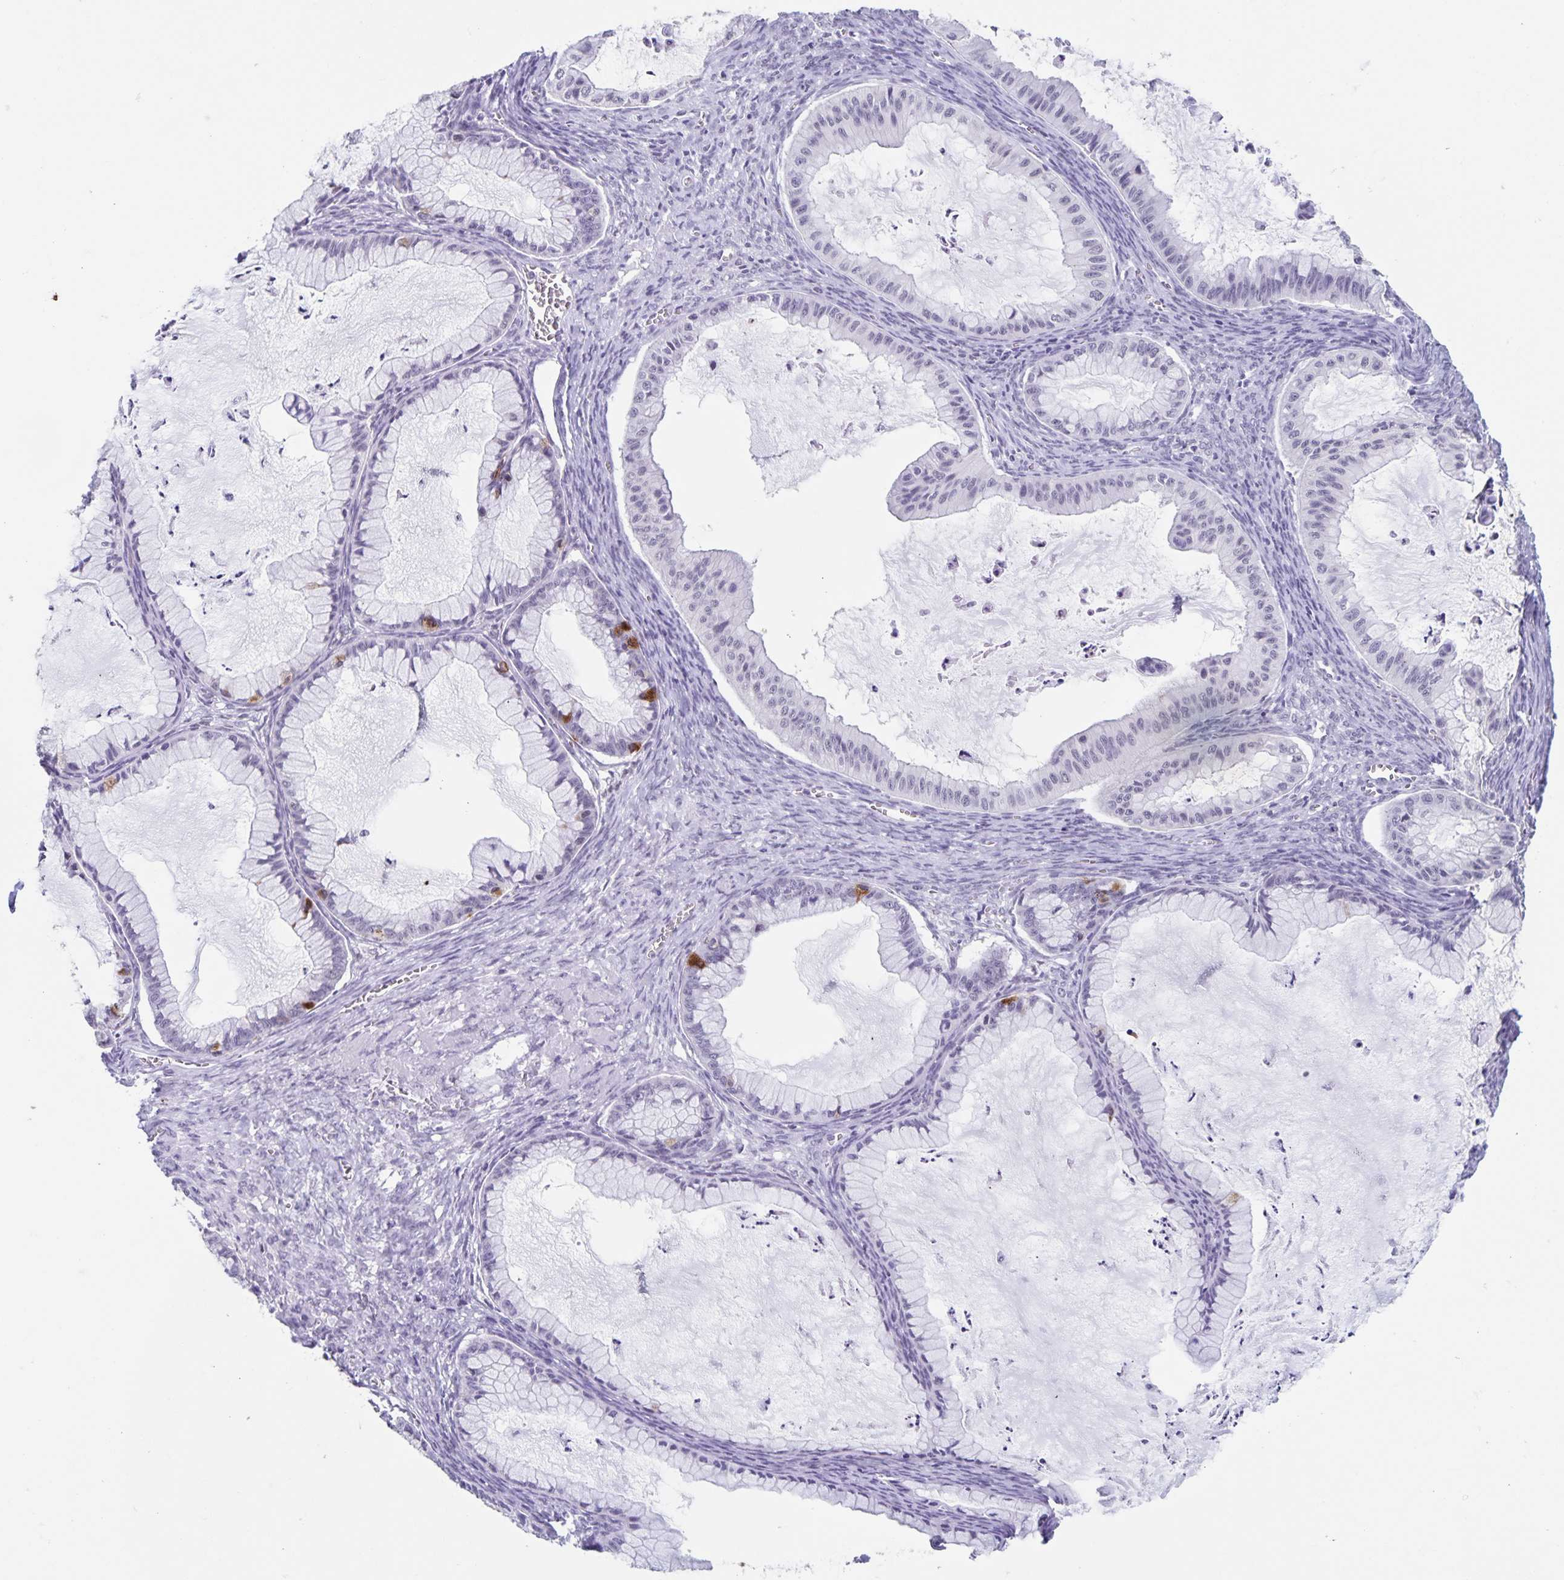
{"staining": {"intensity": "strong", "quantity": "<25%", "location": "cytoplasmic/membranous"}, "tissue": "ovarian cancer", "cell_type": "Tumor cells", "image_type": "cancer", "snomed": [{"axis": "morphology", "description": "Cystadenocarcinoma, mucinous, NOS"}, {"axis": "topography", "description": "Ovary"}], "caption": "Approximately <25% of tumor cells in ovarian cancer (mucinous cystadenocarcinoma) reveal strong cytoplasmic/membranous protein expression as visualized by brown immunohistochemical staining.", "gene": "LCE6A", "patient": {"sex": "female", "age": 72}}